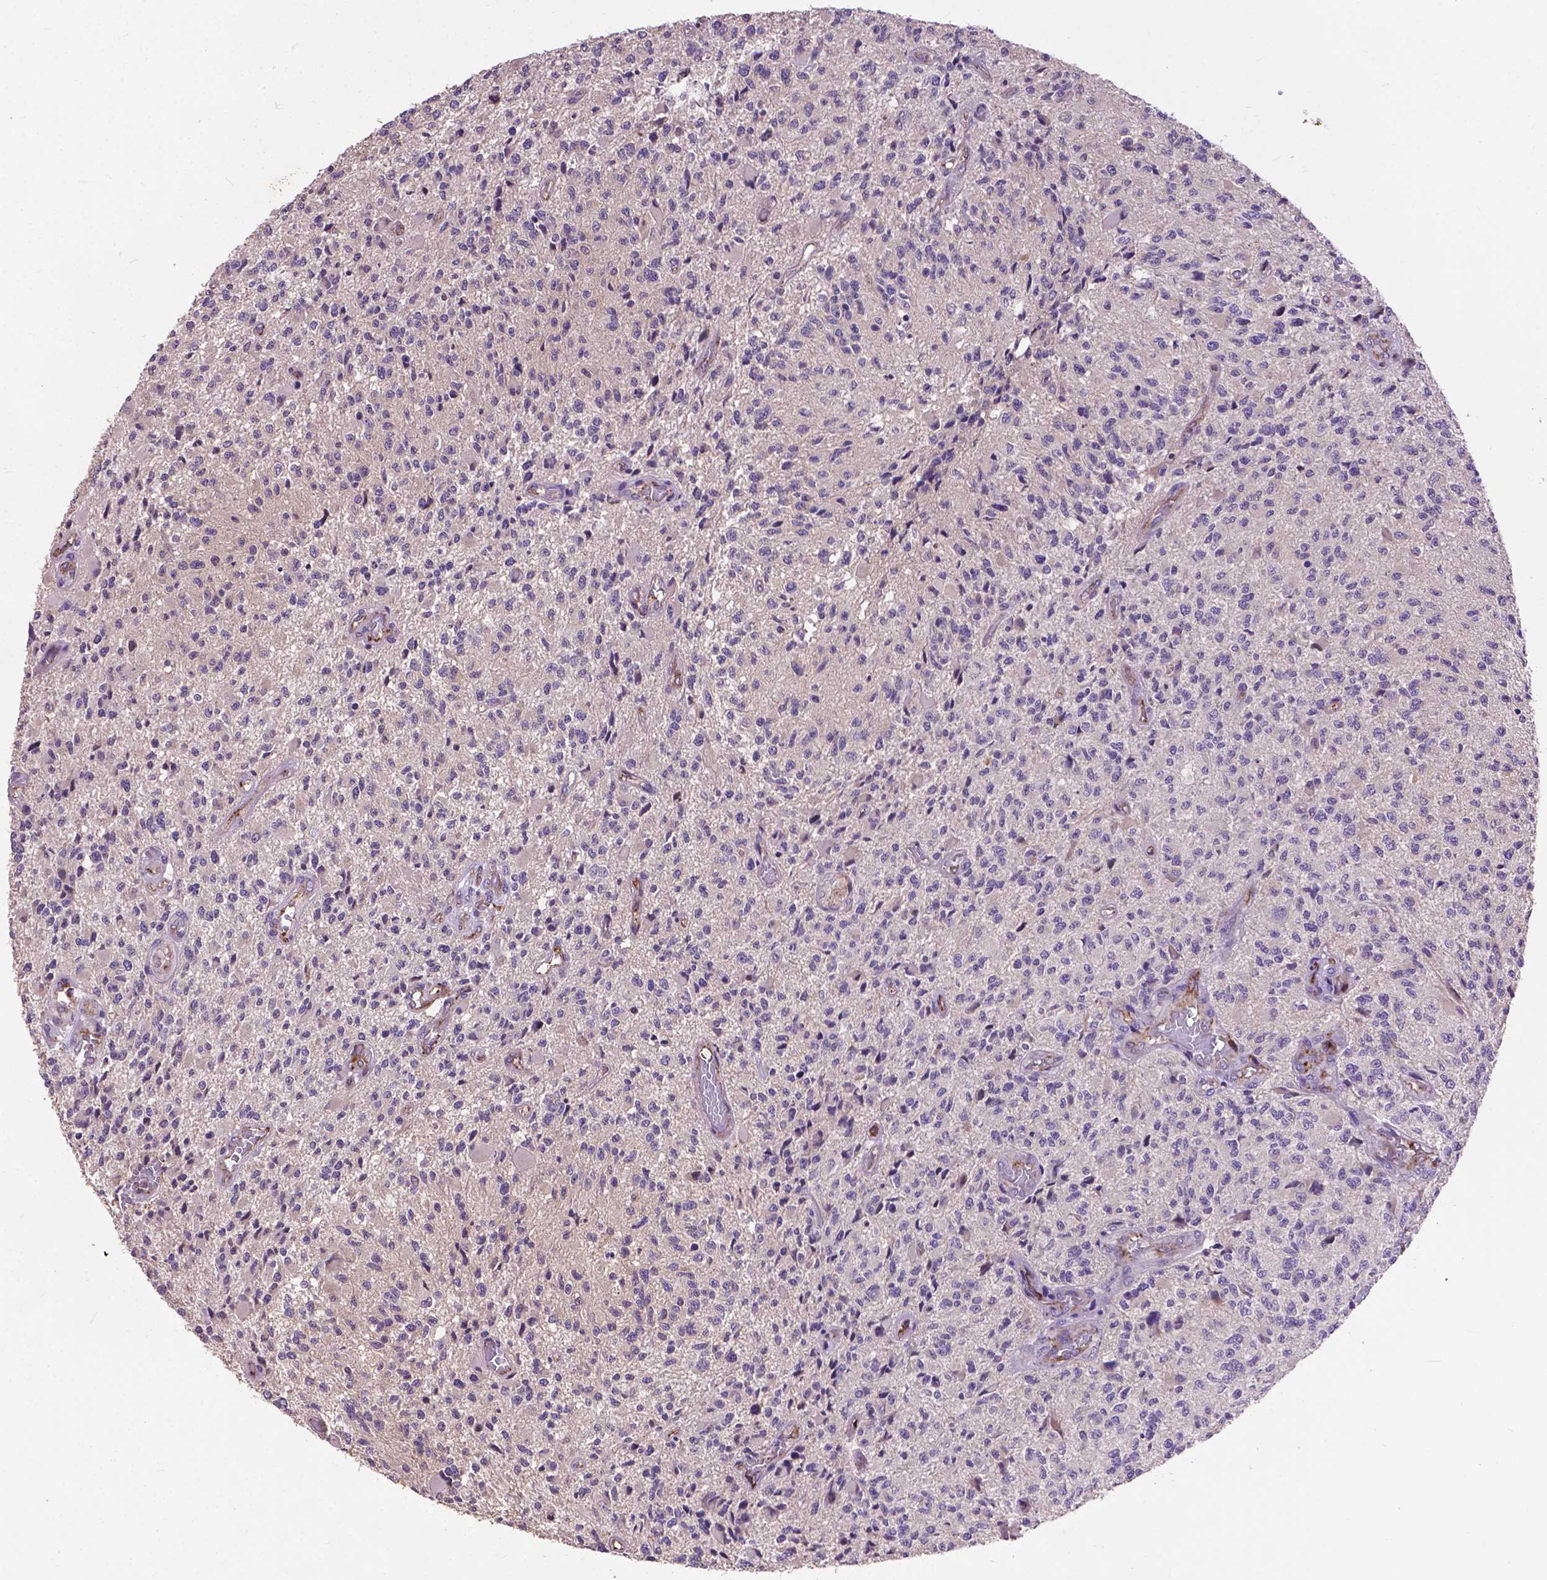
{"staining": {"intensity": "negative", "quantity": "none", "location": "none"}, "tissue": "glioma", "cell_type": "Tumor cells", "image_type": "cancer", "snomed": [{"axis": "morphology", "description": "Glioma, malignant, High grade"}, {"axis": "topography", "description": "Brain"}], "caption": "Protein analysis of high-grade glioma (malignant) exhibits no significant expression in tumor cells.", "gene": "ZNF337", "patient": {"sex": "female", "age": 63}}